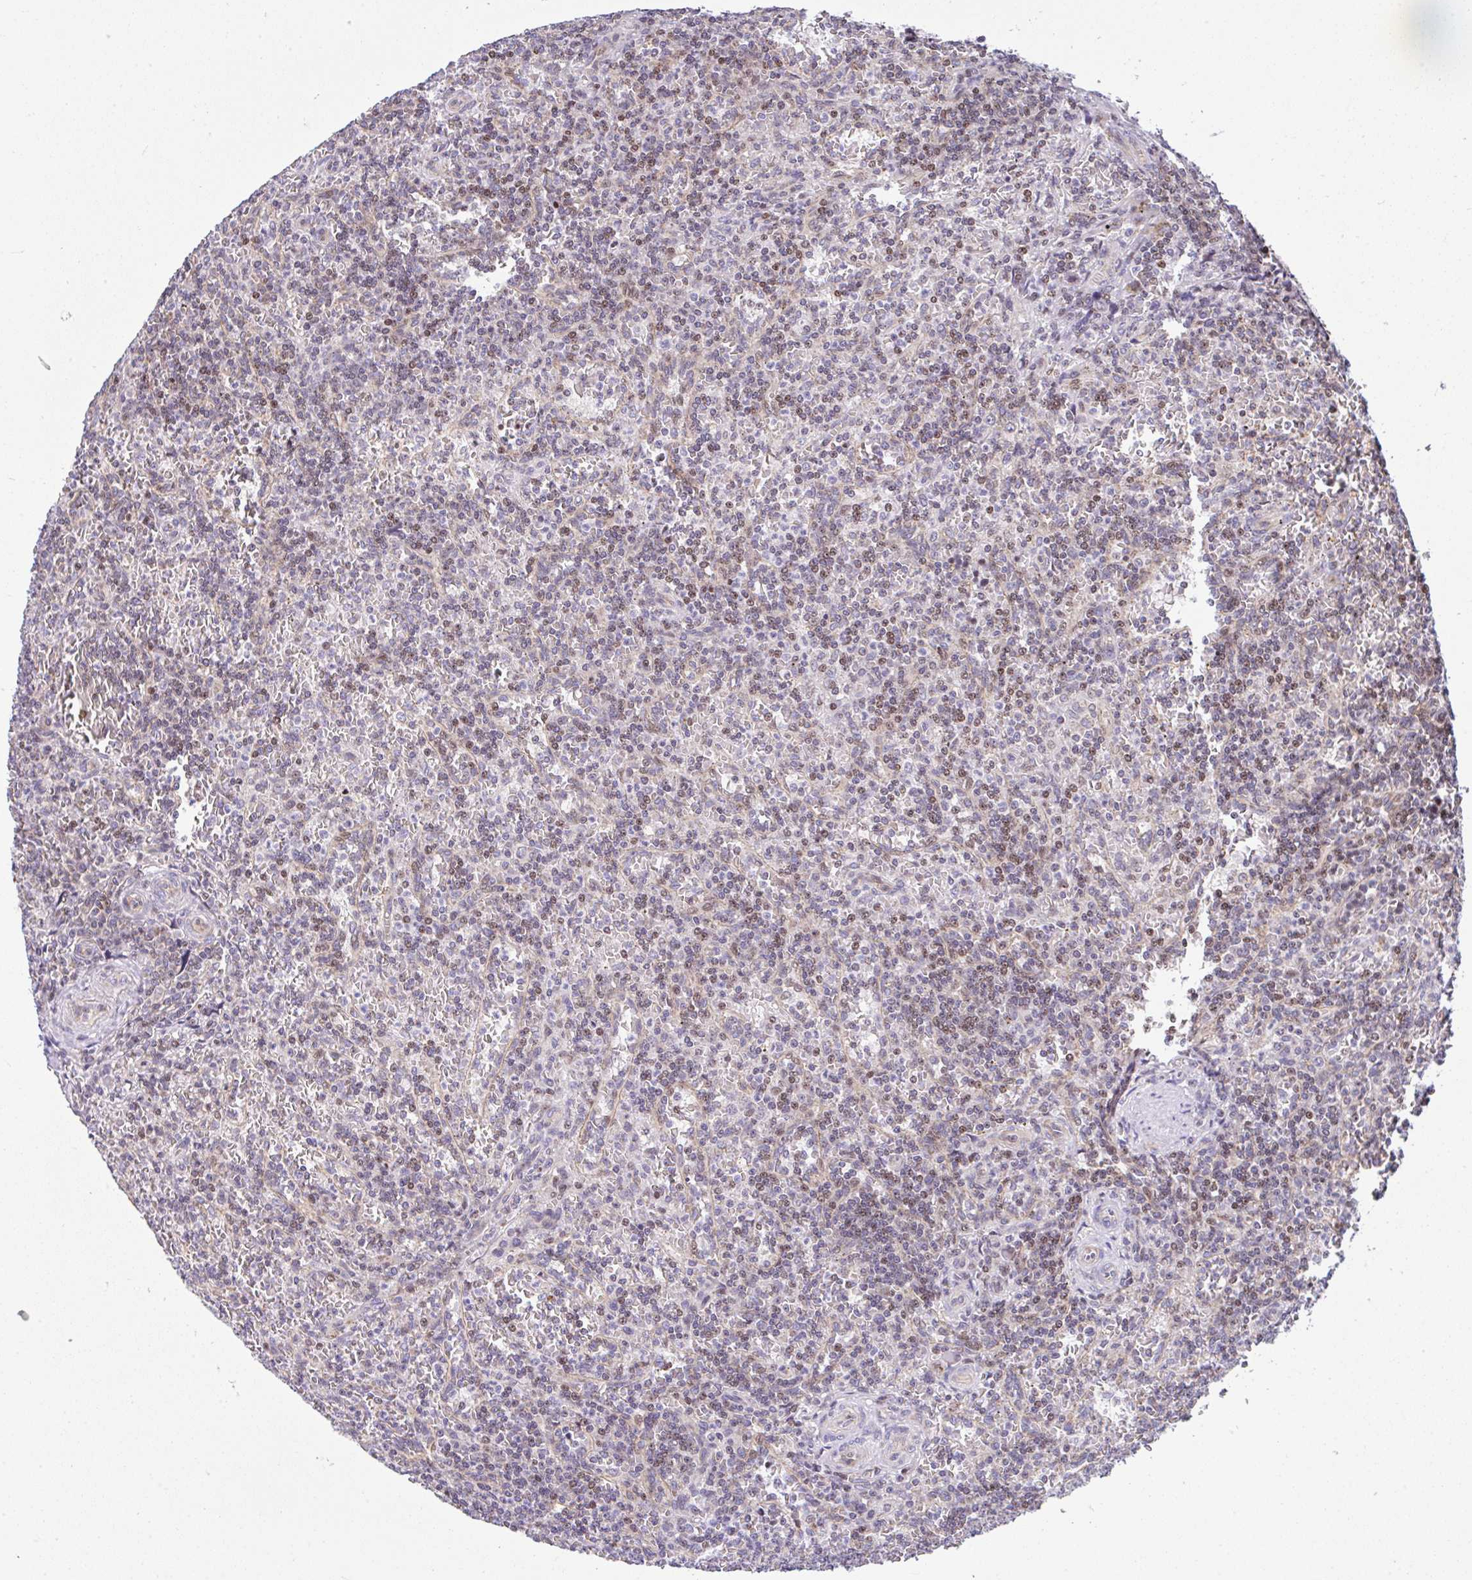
{"staining": {"intensity": "negative", "quantity": "none", "location": "none"}, "tissue": "lymphoma", "cell_type": "Tumor cells", "image_type": "cancer", "snomed": [{"axis": "morphology", "description": "Malignant lymphoma, non-Hodgkin's type, Low grade"}, {"axis": "topography", "description": "Spleen"}], "caption": "This is a photomicrograph of IHC staining of malignant lymphoma, non-Hodgkin's type (low-grade), which shows no staining in tumor cells.", "gene": "FIGNL1", "patient": {"sex": "male", "age": 73}}